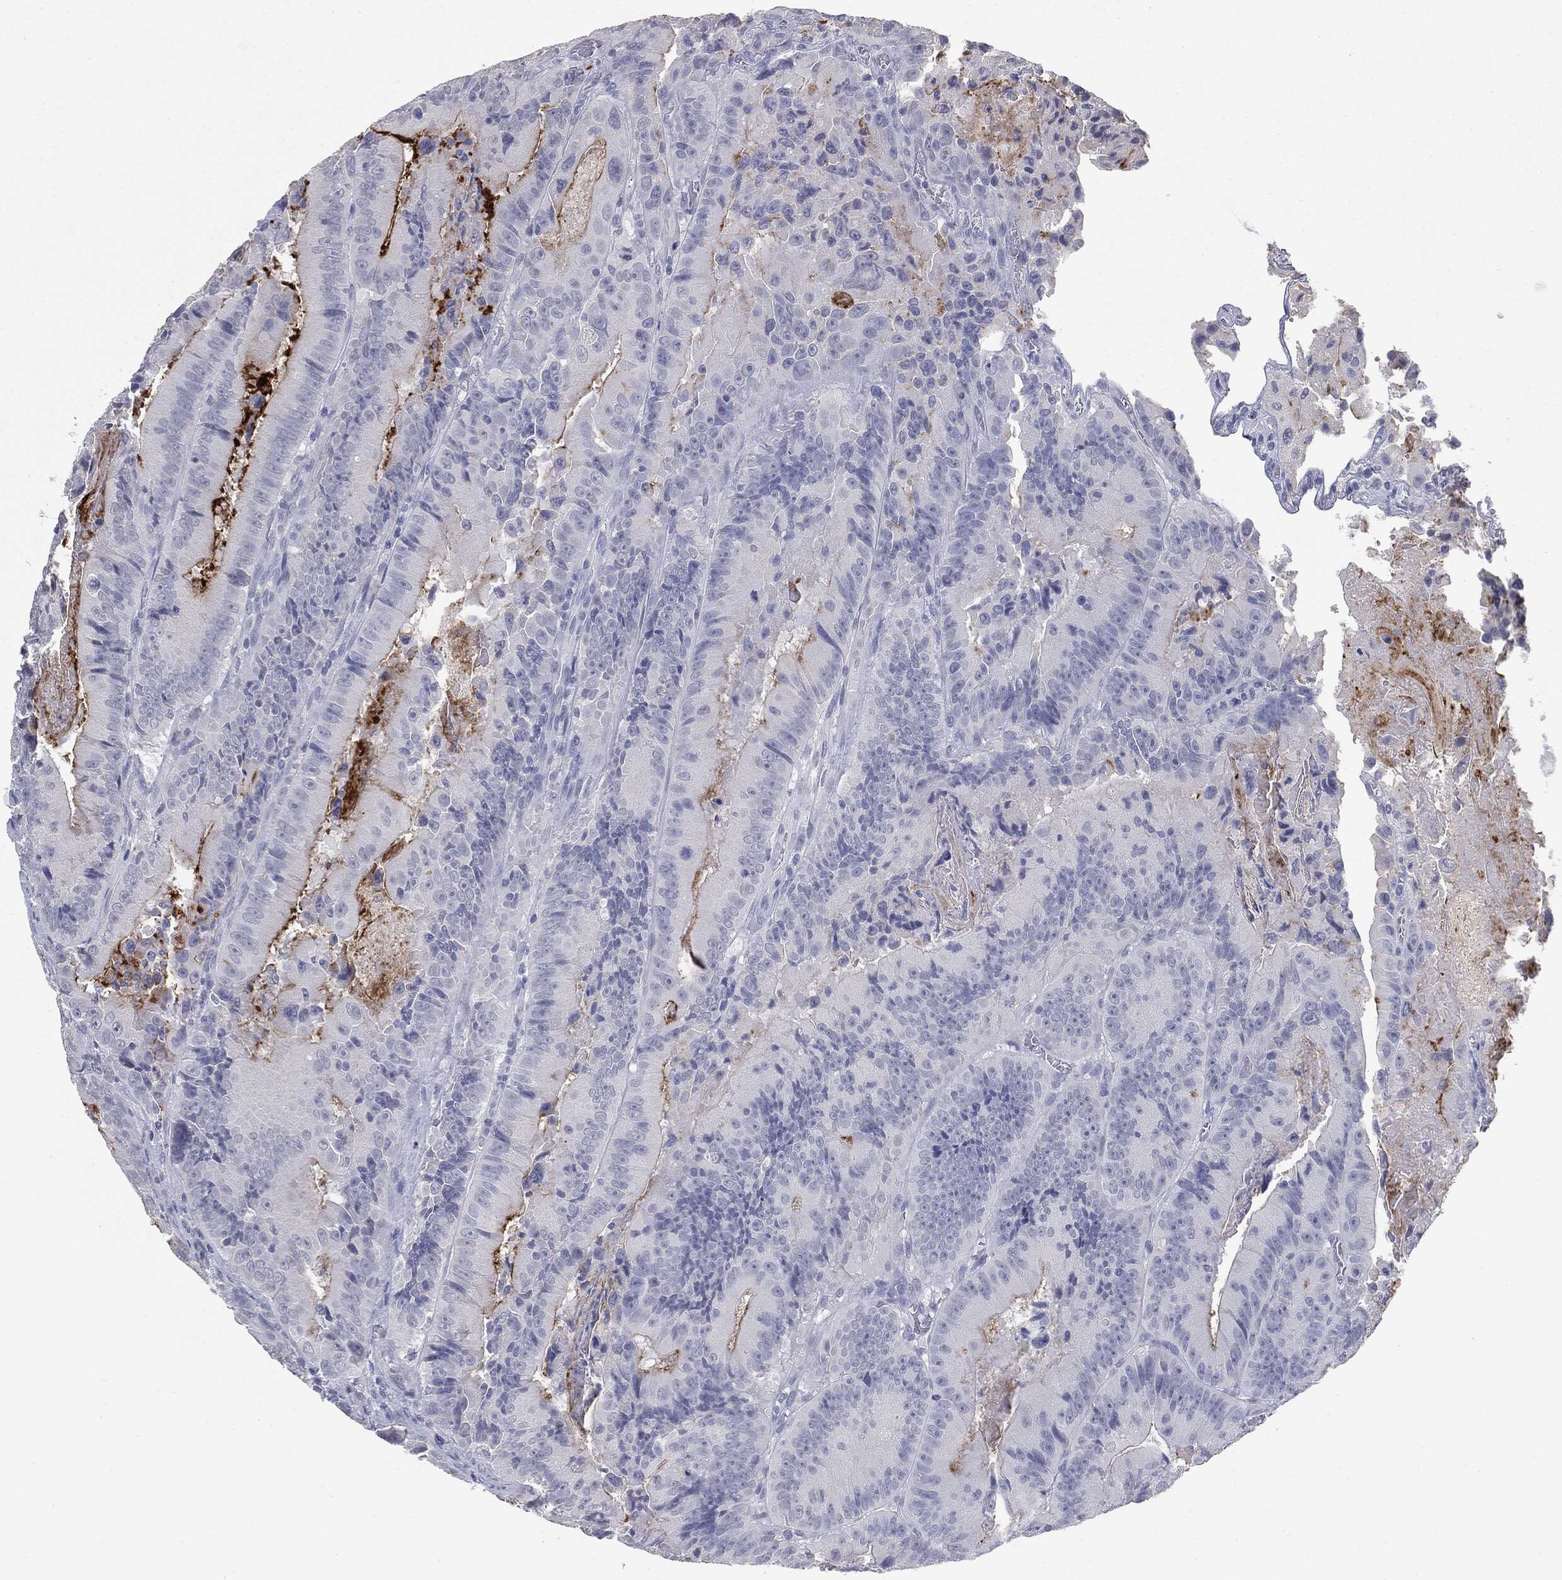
{"staining": {"intensity": "strong", "quantity": "<25%", "location": "cytoplasmic/membranous"}, "tissue": "colorectal cancer", "cell_type": "Tumor cells", "image_type": "cancer", "snomed": [{"axis": "morphology", "description": "Adenocarcinoma, NOS"}, {"axis": "topography", "description": "Colon"}], "caption": "Strong cytoplasmic/membranous protein staining is present in about <25% of tumor cells in colorectal cancer.", "gene": "MUC1", "patient": {"sex": "female", "age": 86}}